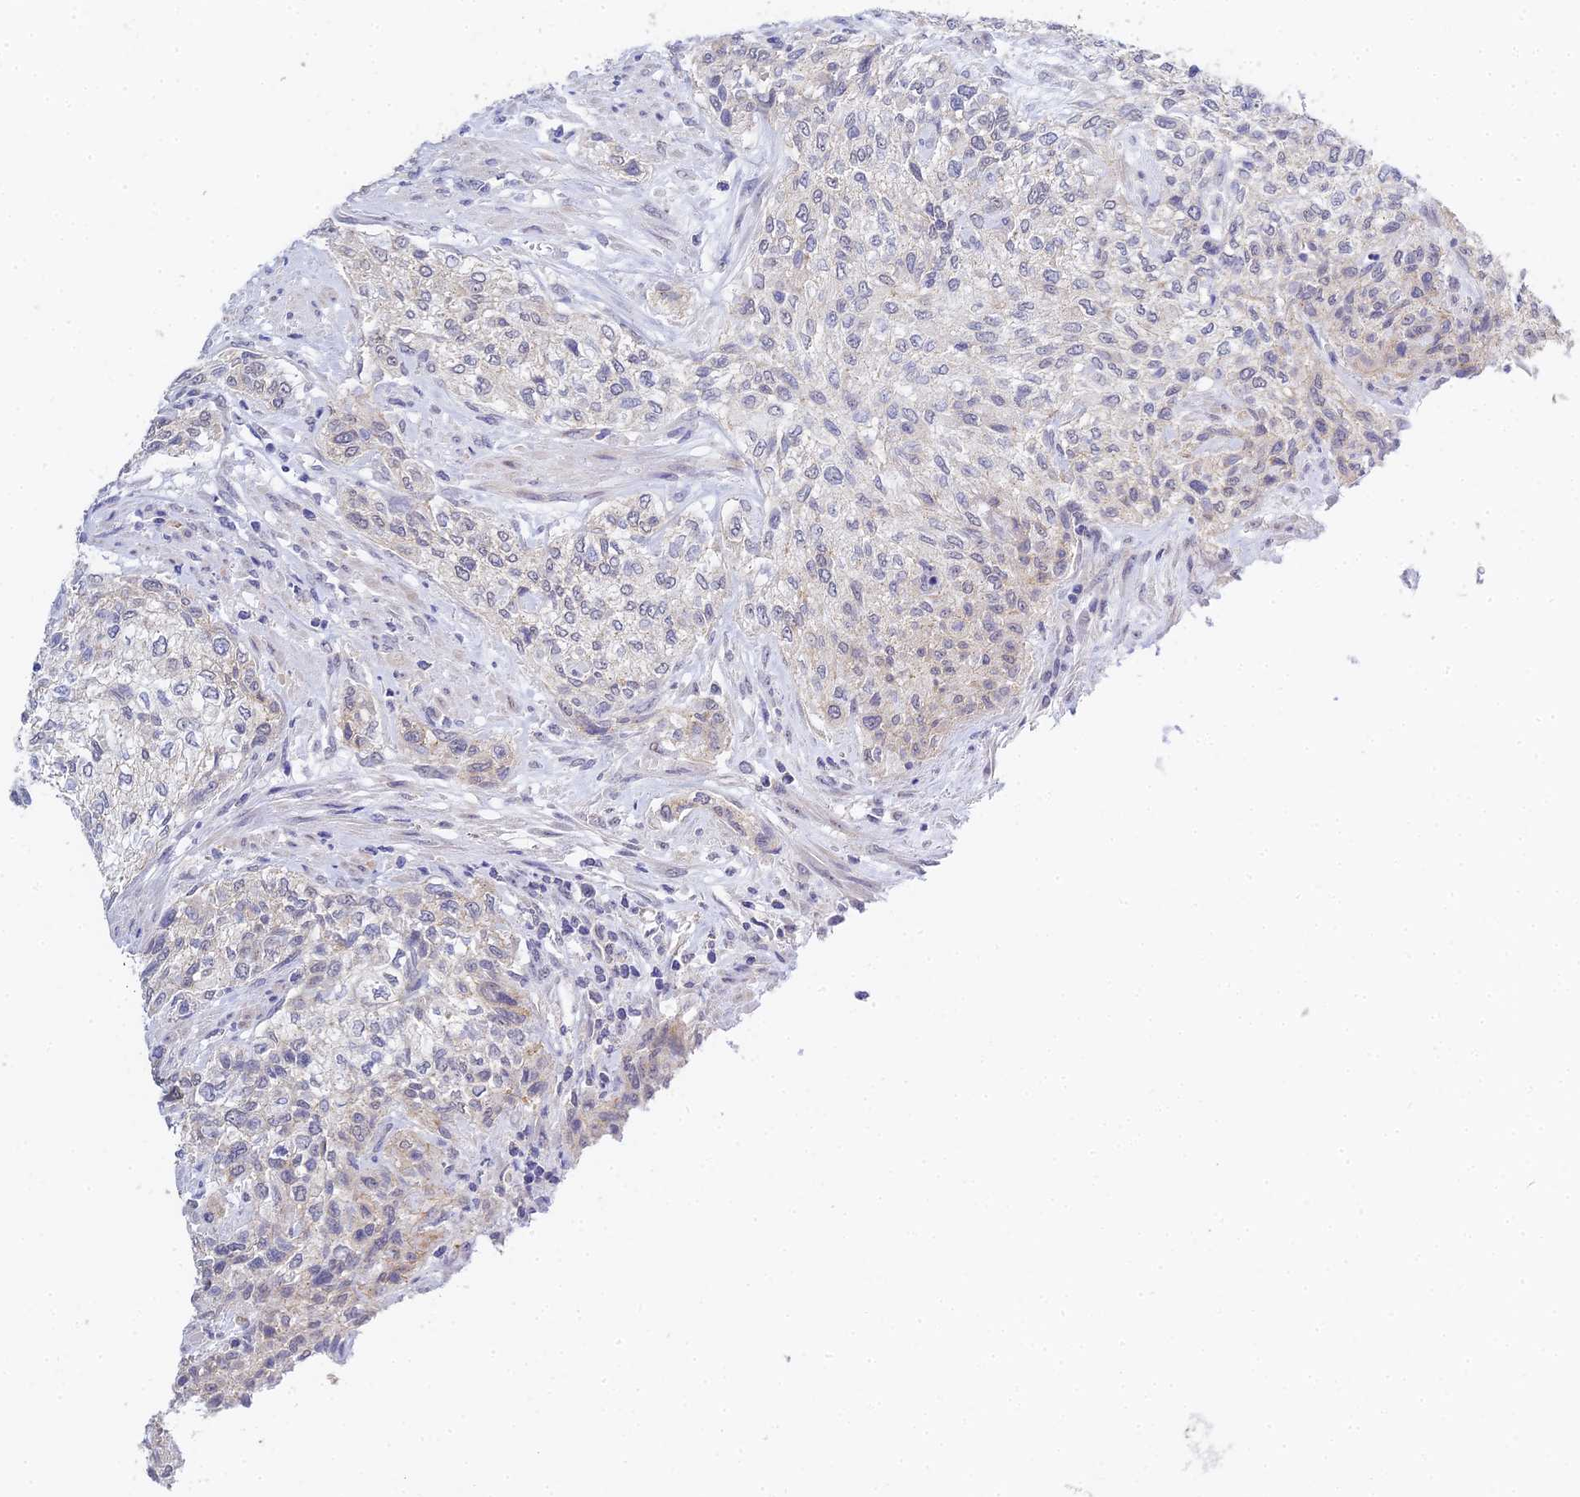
{"staining": {"intensity": "weak", "quantity": "<25%", "location": "cytoplasmic/membranous"}, "tissue": "urothelial cancer", "cell_type": "Tumor cells", "image_type": "cancer", "snomed": [{"axis": "morphology", "description": "Normal tissue, NOS"}, {"axis": "morphology", "description": "Urothelial carcinoma, NOS"}, {"axis": "topography", "description": "Urinary bladder"}, {"axis": "topography", "description": "Peripheral nerve tissue"}], "caption": "This is an IHC micrograph of urothelial cancer. There is no positivity in tumor cells.", "gene": "HOXB1", "patient": {"sex": "male", "age": 35}}